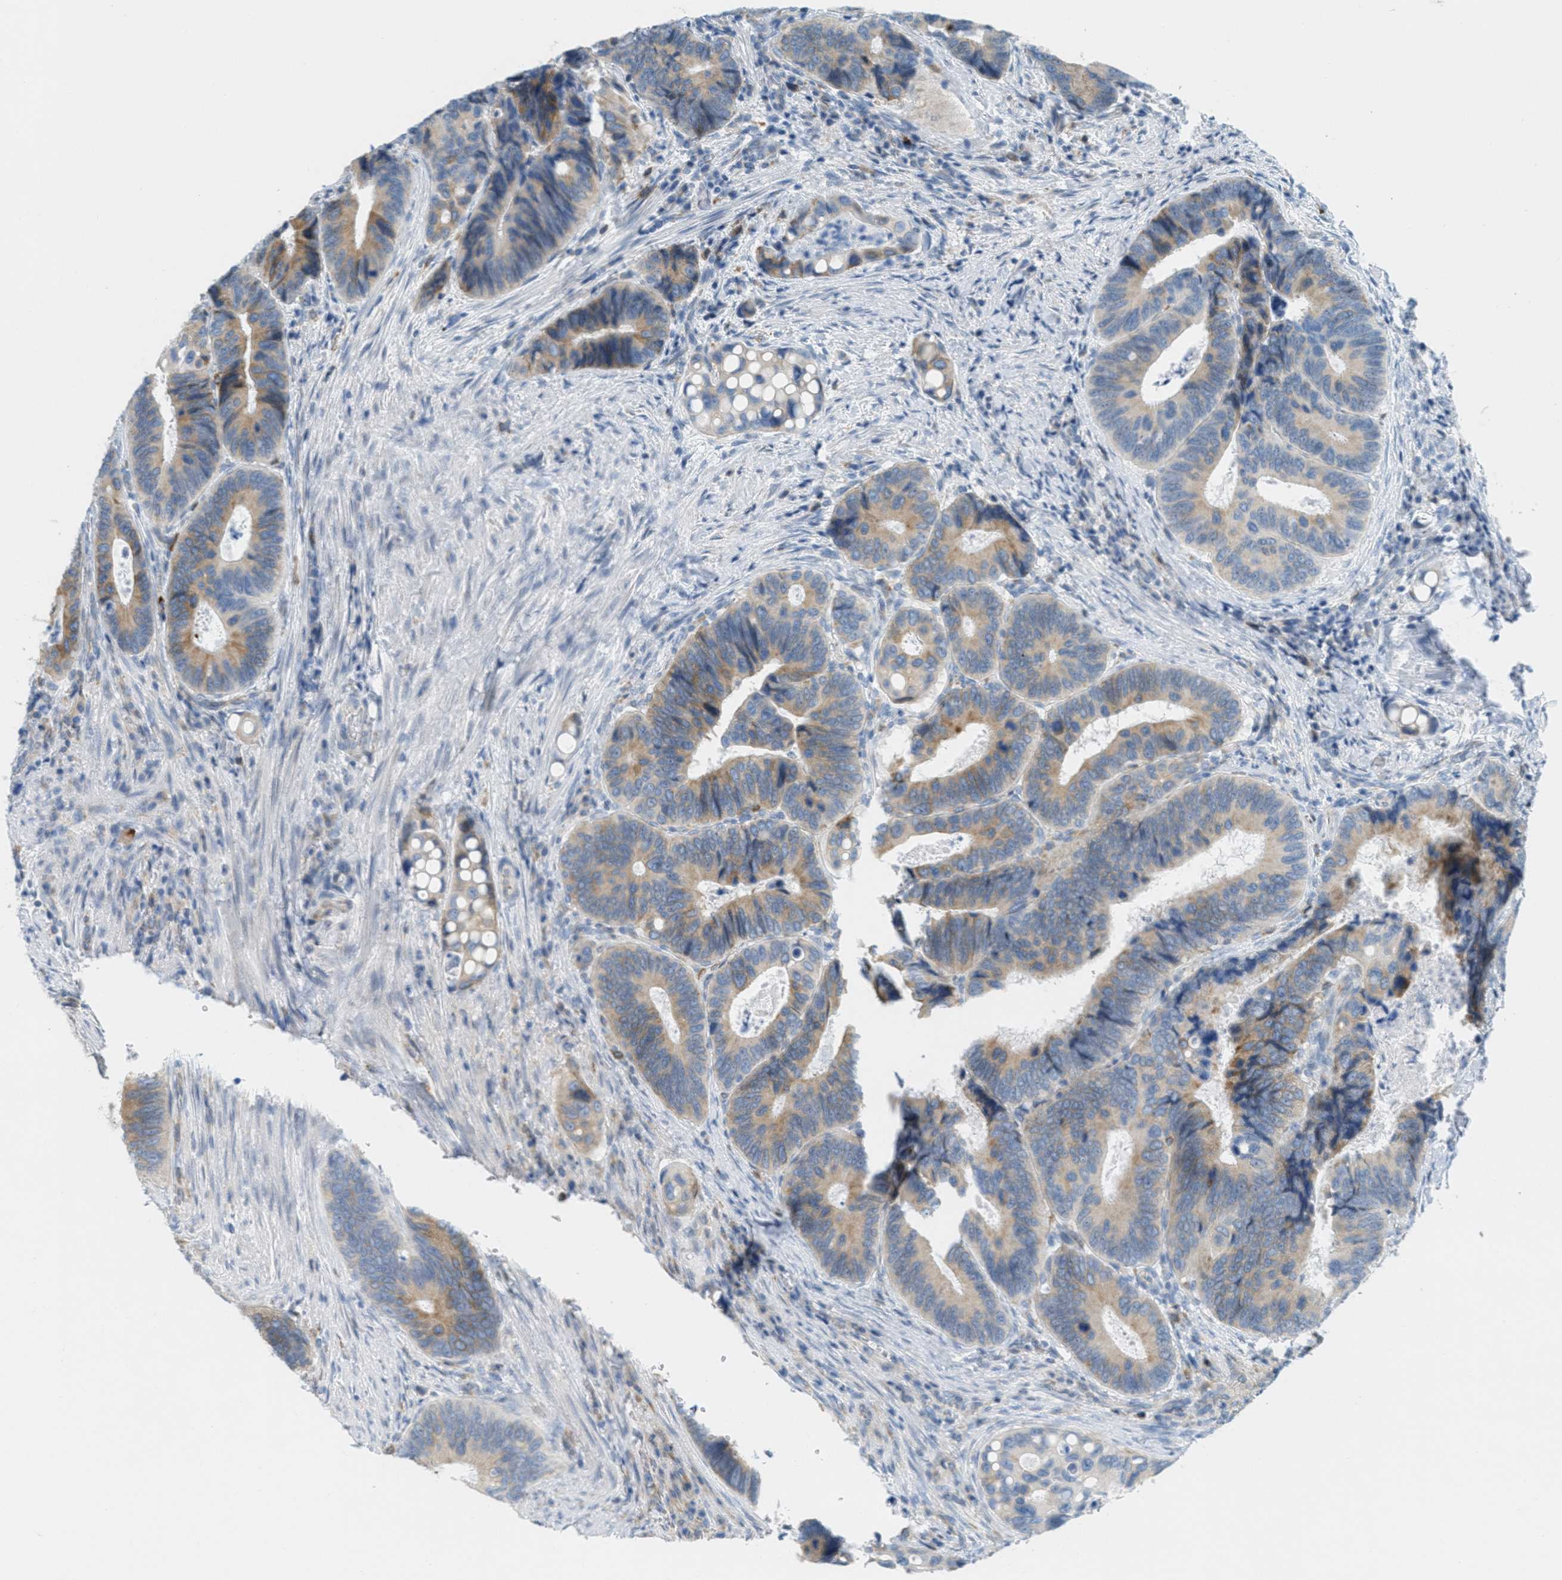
{"staining": {"intensity": "weak", "quantity": ">75%", "location": "cytoplasmic/membranous"}, "tissue": "colorectal cancer", "cell_type": "Tumor cells", "image_type": "cancer", "snomed": [{"axis": "morphology", "description": "Inflammation, NOS"}, {"axis": "morphology", "description": "Adenocarcinoma, NOS"}, {"axis": "topography", "description": "Colon"}], "caption": "This image shows immunohistochemistry (IHC) staining of adenocarcinoma (colorectal), with low weak cytoplasmic/membranous staining in approximately >75% of tumor cells.", "gene": "TEX264", "patient": {"sex": "male", "age": 72}}